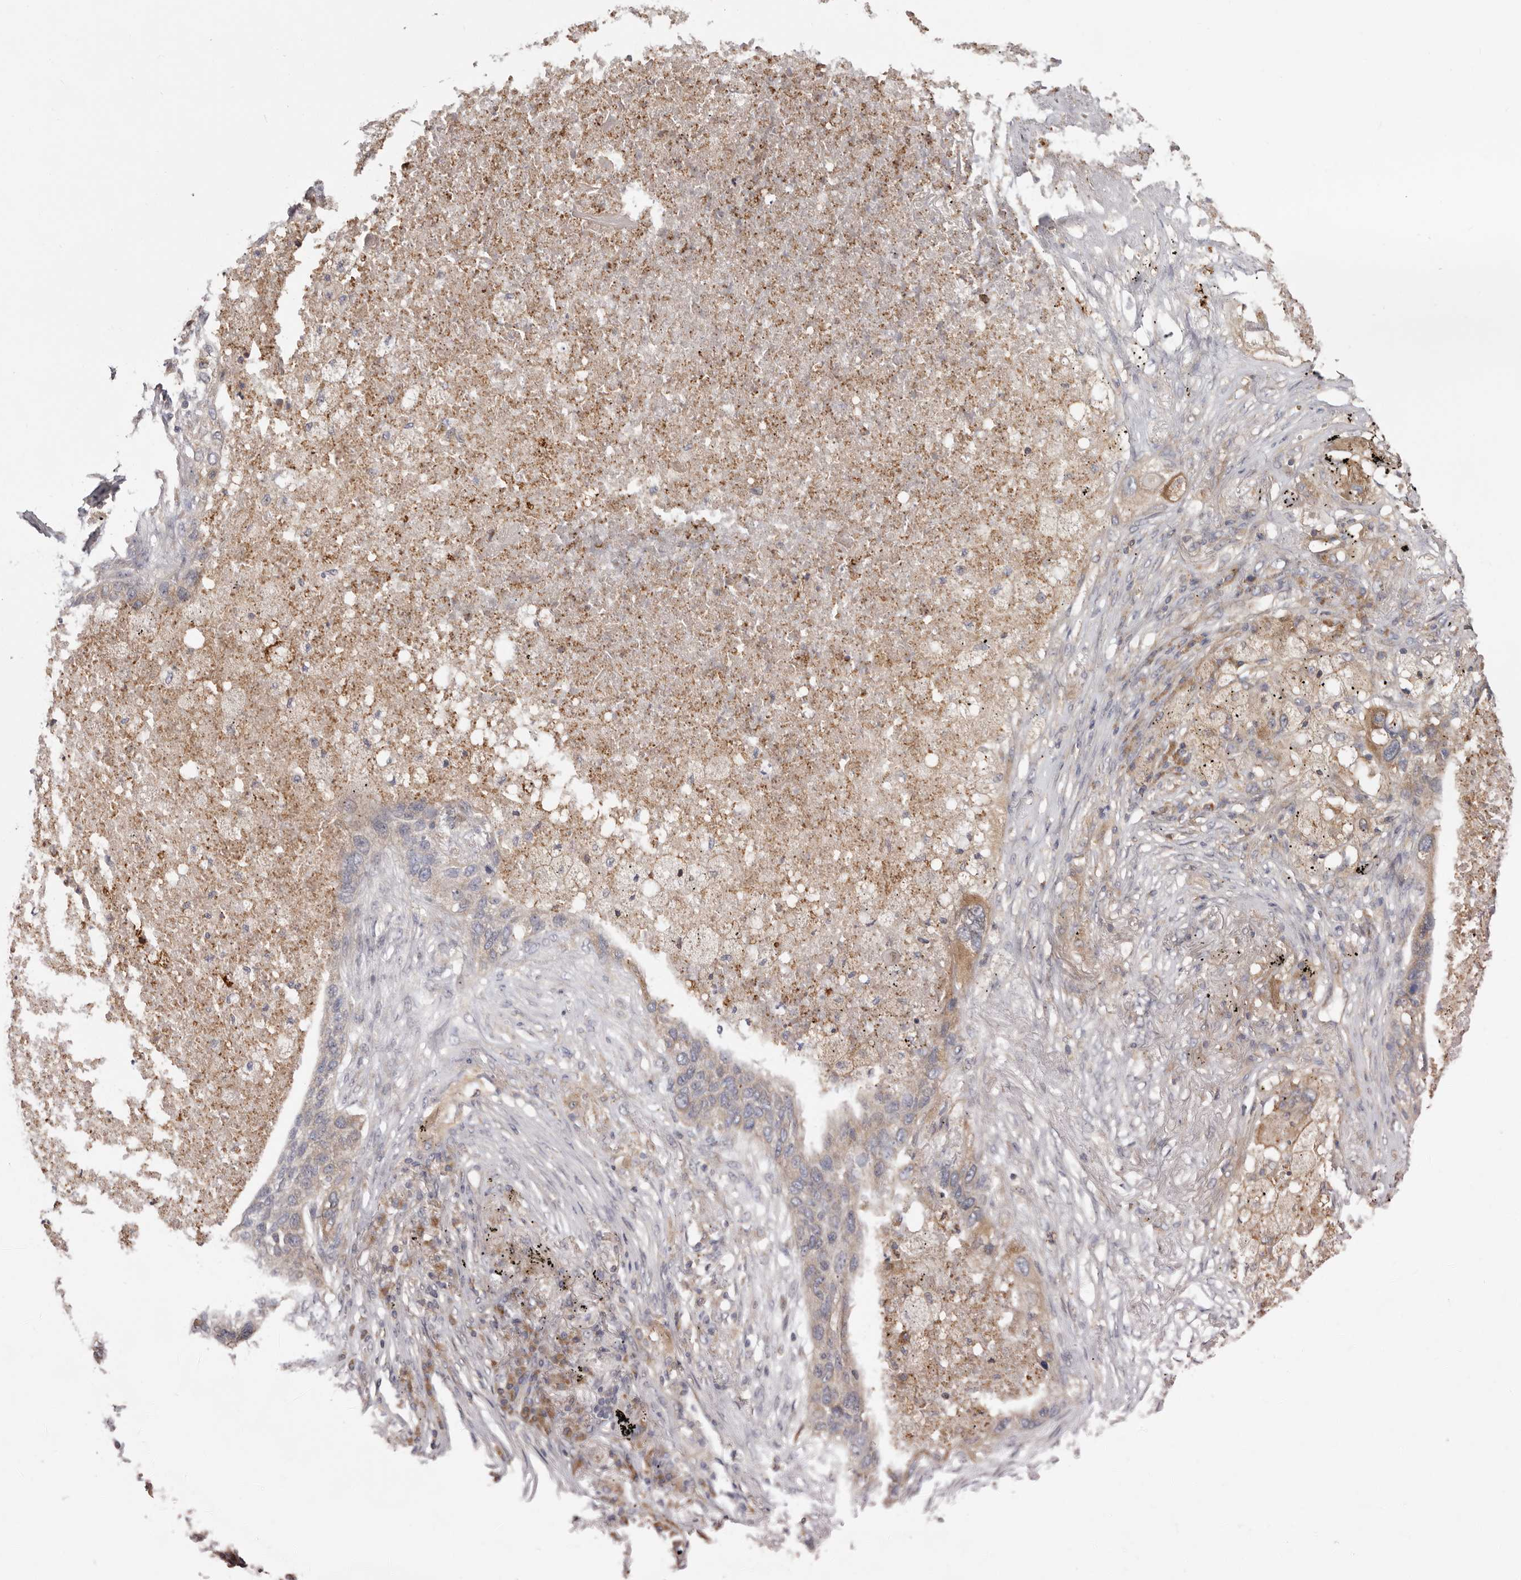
{"staining": {"intensity": "weak", "quantity": "25%-75%", "location": "cytoplasmic/membranous"}, "tissue": "lung cancer", "cell_type": "Tumor cells", "image_type": "cancer", "snomed": [{"axis": "morphology", "description": "Squamous cell carcinoma, NOS"}, {"axis": "topography", "description": "Lung"}], "caption": "Weak cytoplasmic/membranous positivity for a protein is appreciated in approximately 25%-75% of tumor cells of lung squamous cell carcinoma using immunohistochemistry.", "gene": "TMUB1", "patient": {"sex": "female", "age": 63}}